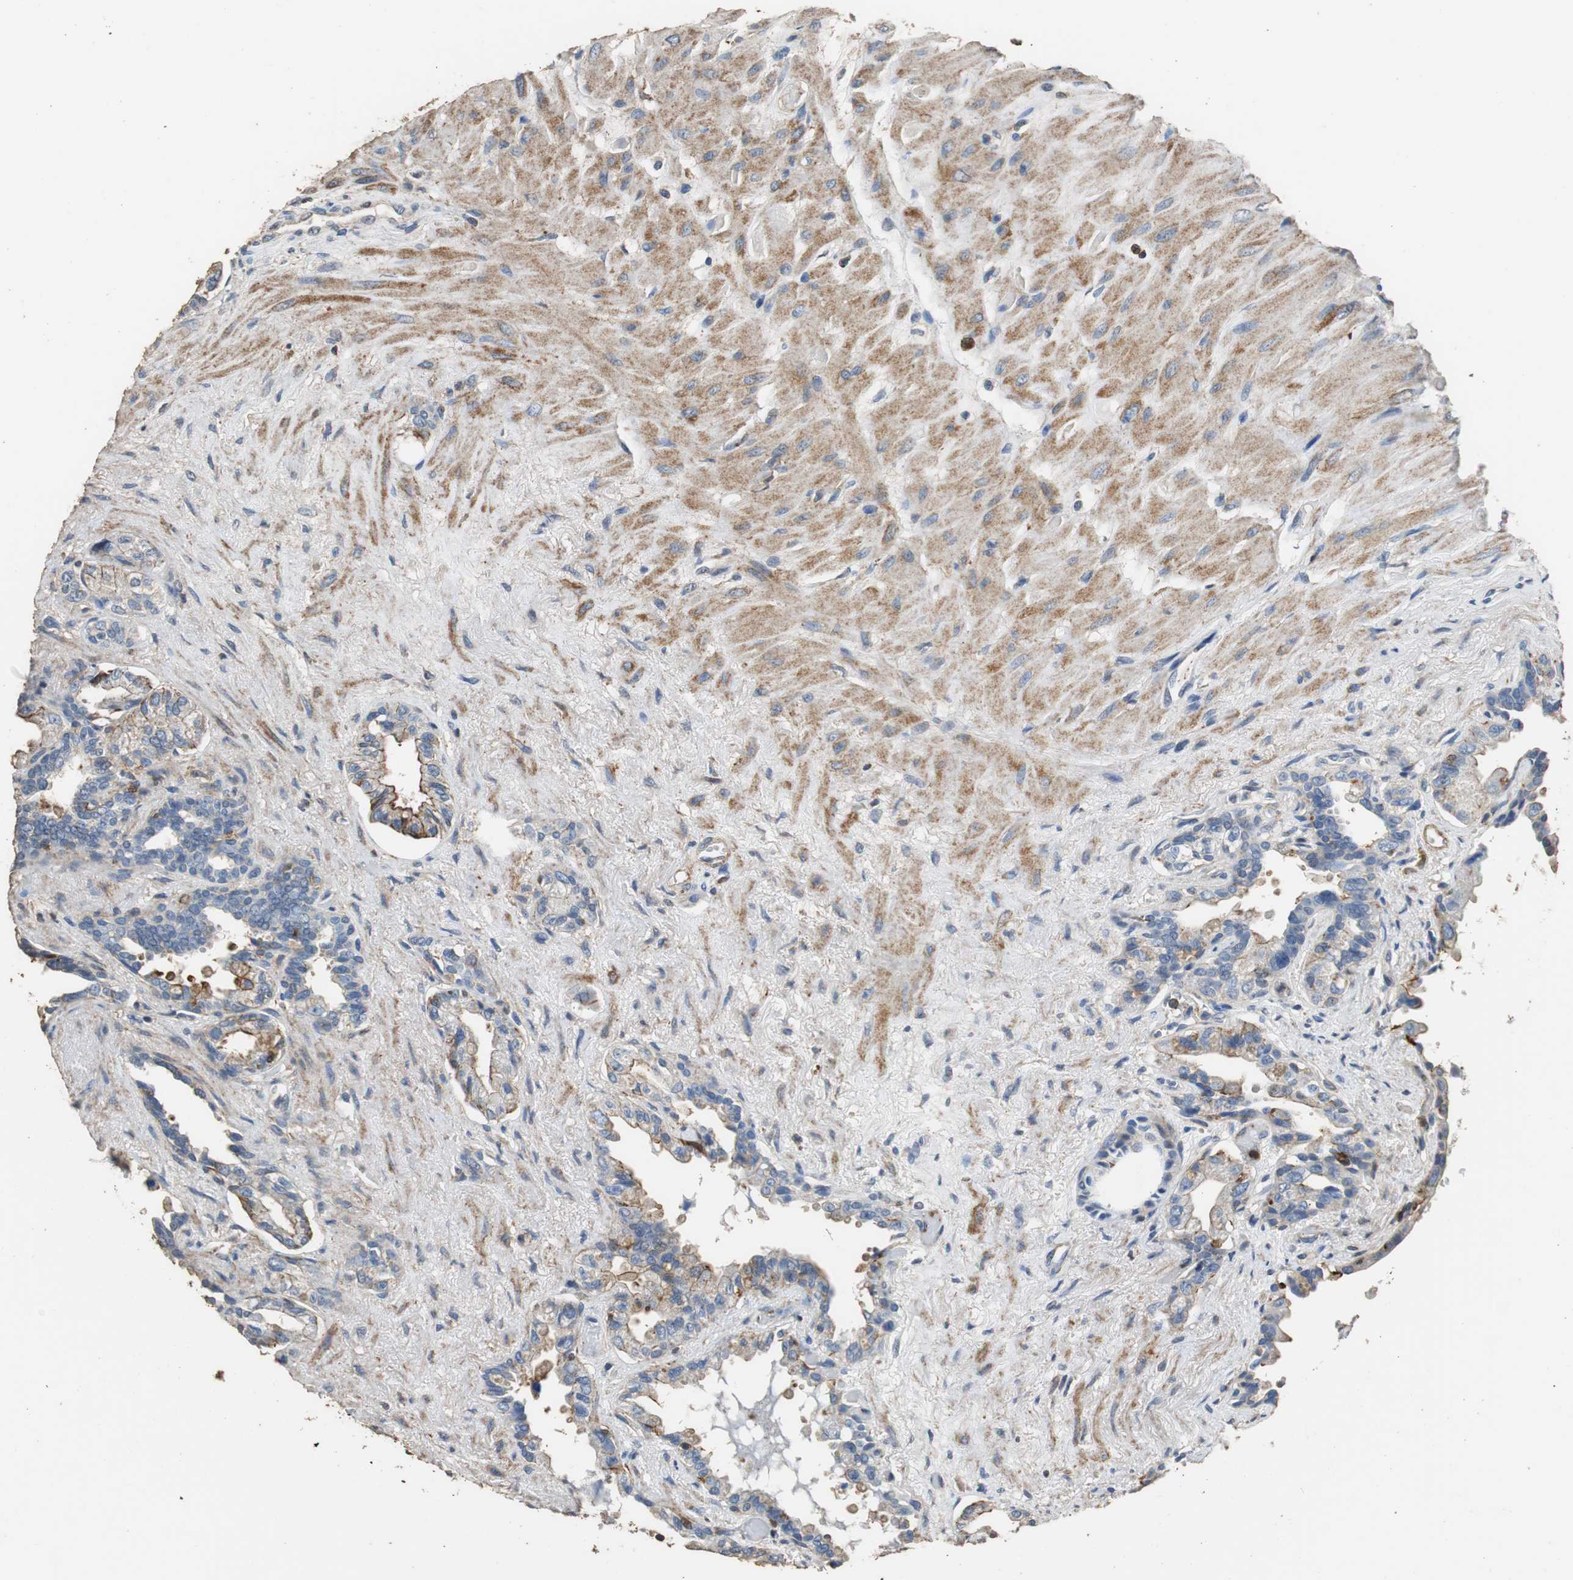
{"staining": {"intensity": "moderate", "quantity": "<25%", "location": "cytoplasmic/membranous"}, "tissue": "seminal vesicle", "cell_type": "Glandular cells", "image_type": "normal", "snomed": [{"axis": "morphology", "description": "Normal tissue, NOS"}, {"axis": "topography", "description": "Seminal veicle"}], "caption": "This image reveals IHC staining of unremarkable seminal vesicle, with low moderate cytoplasmic/membranous staining in approximately <25% of glandular cells.", "gene": "PRKRA", "patient": {"sex": "male", "age": 61}}